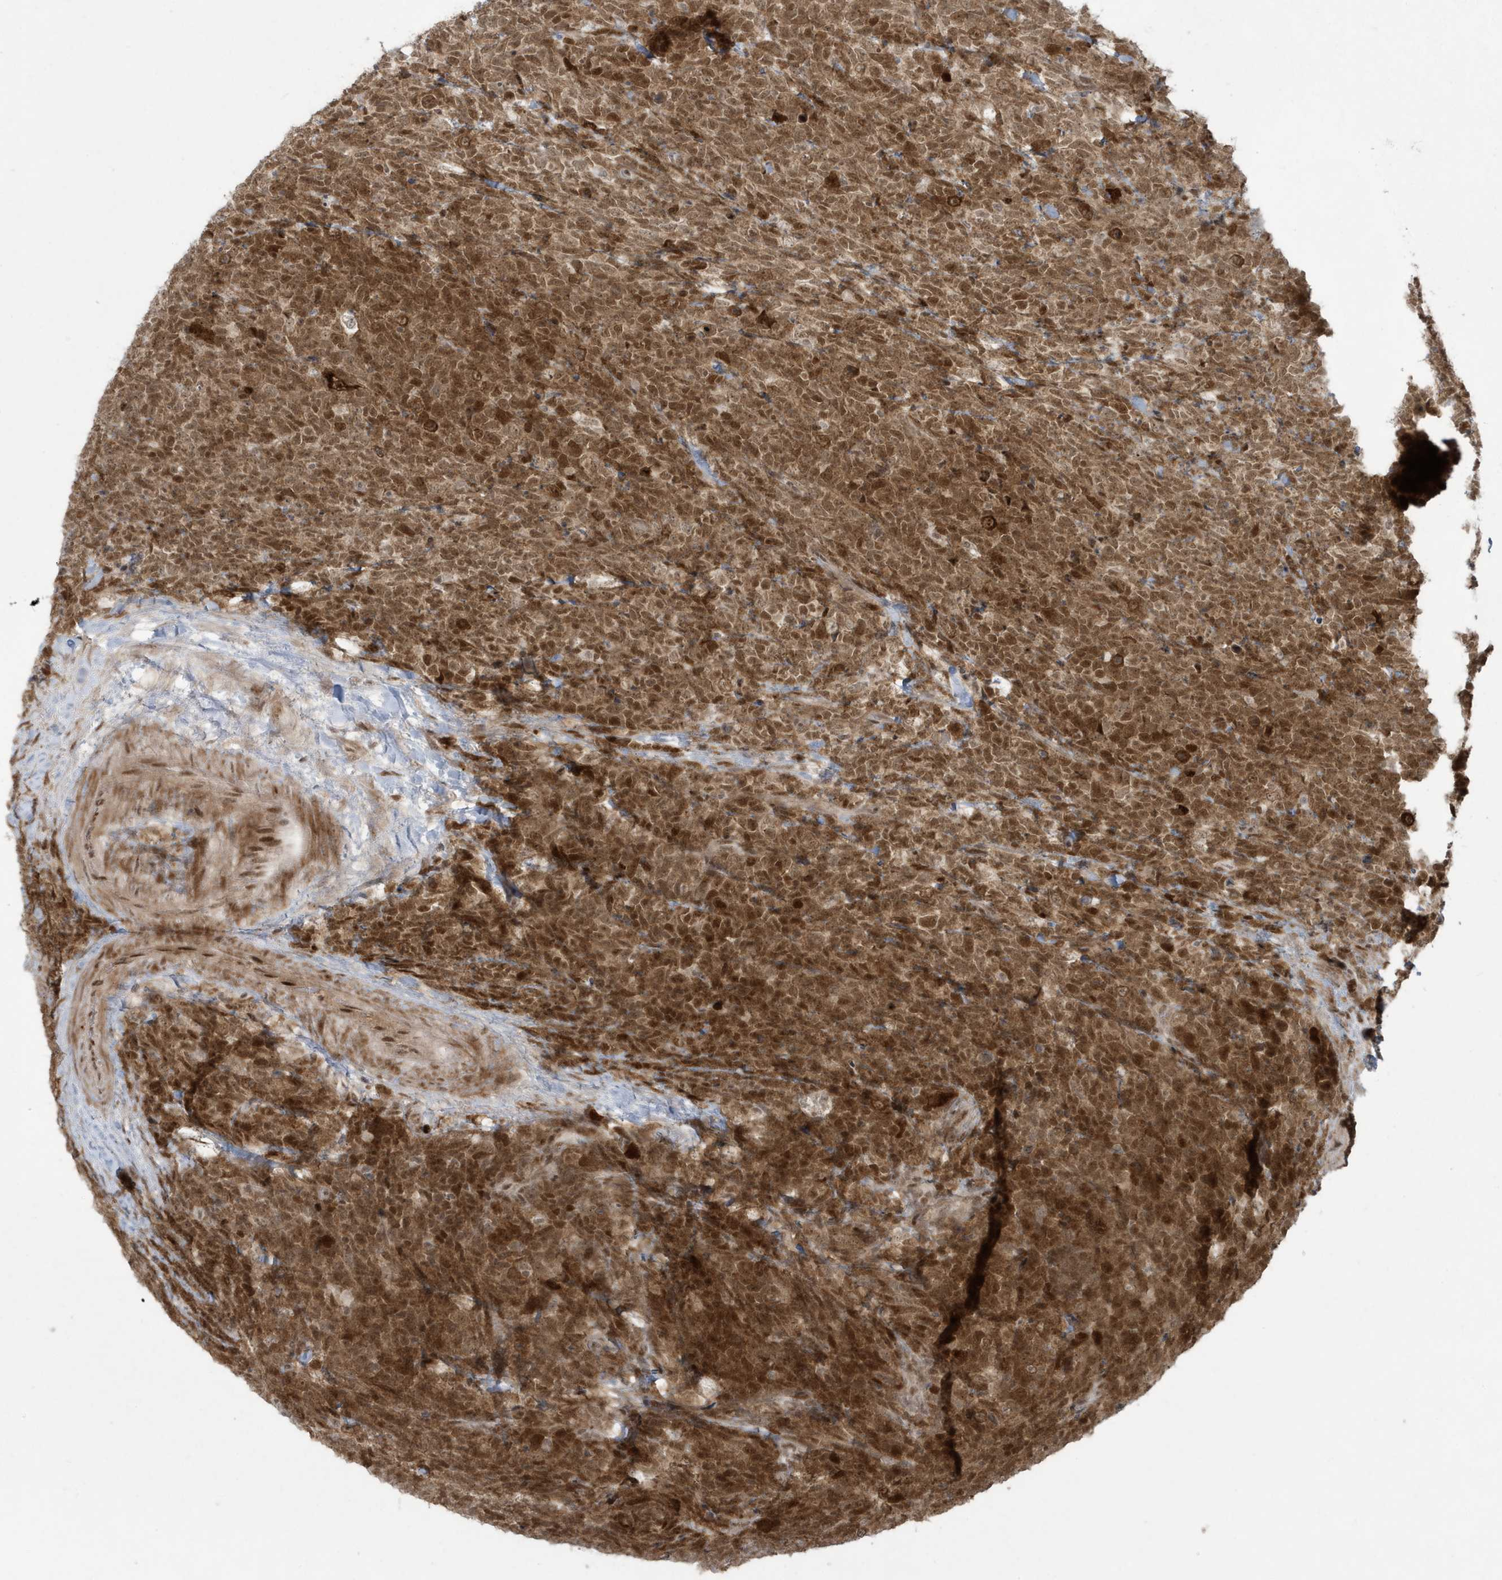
{"staining": {"intensity": "strong", "quantity": ">75%", "location": "cytoplasmic/membranous,nuclear"}, "tissue": "urothelial cancer", "cell_type": "Tumor cells", "image_type": "cancer", "snomed": [{"axis": "morphology", "description": "Urothelial carcinoma, High grade"}, {"axis": "topography", "description": "Urinary bladder"}], "caption": "IHC micrograph of human urothelial cancer stained for a protein (brown), which demonstrates high levels of strong cytoplasmic/membranous and nuclear positivity in approximately >75% of tumor cells.", "gene": "C1orf52", "patient": {"sex": "female", "age": 82}}